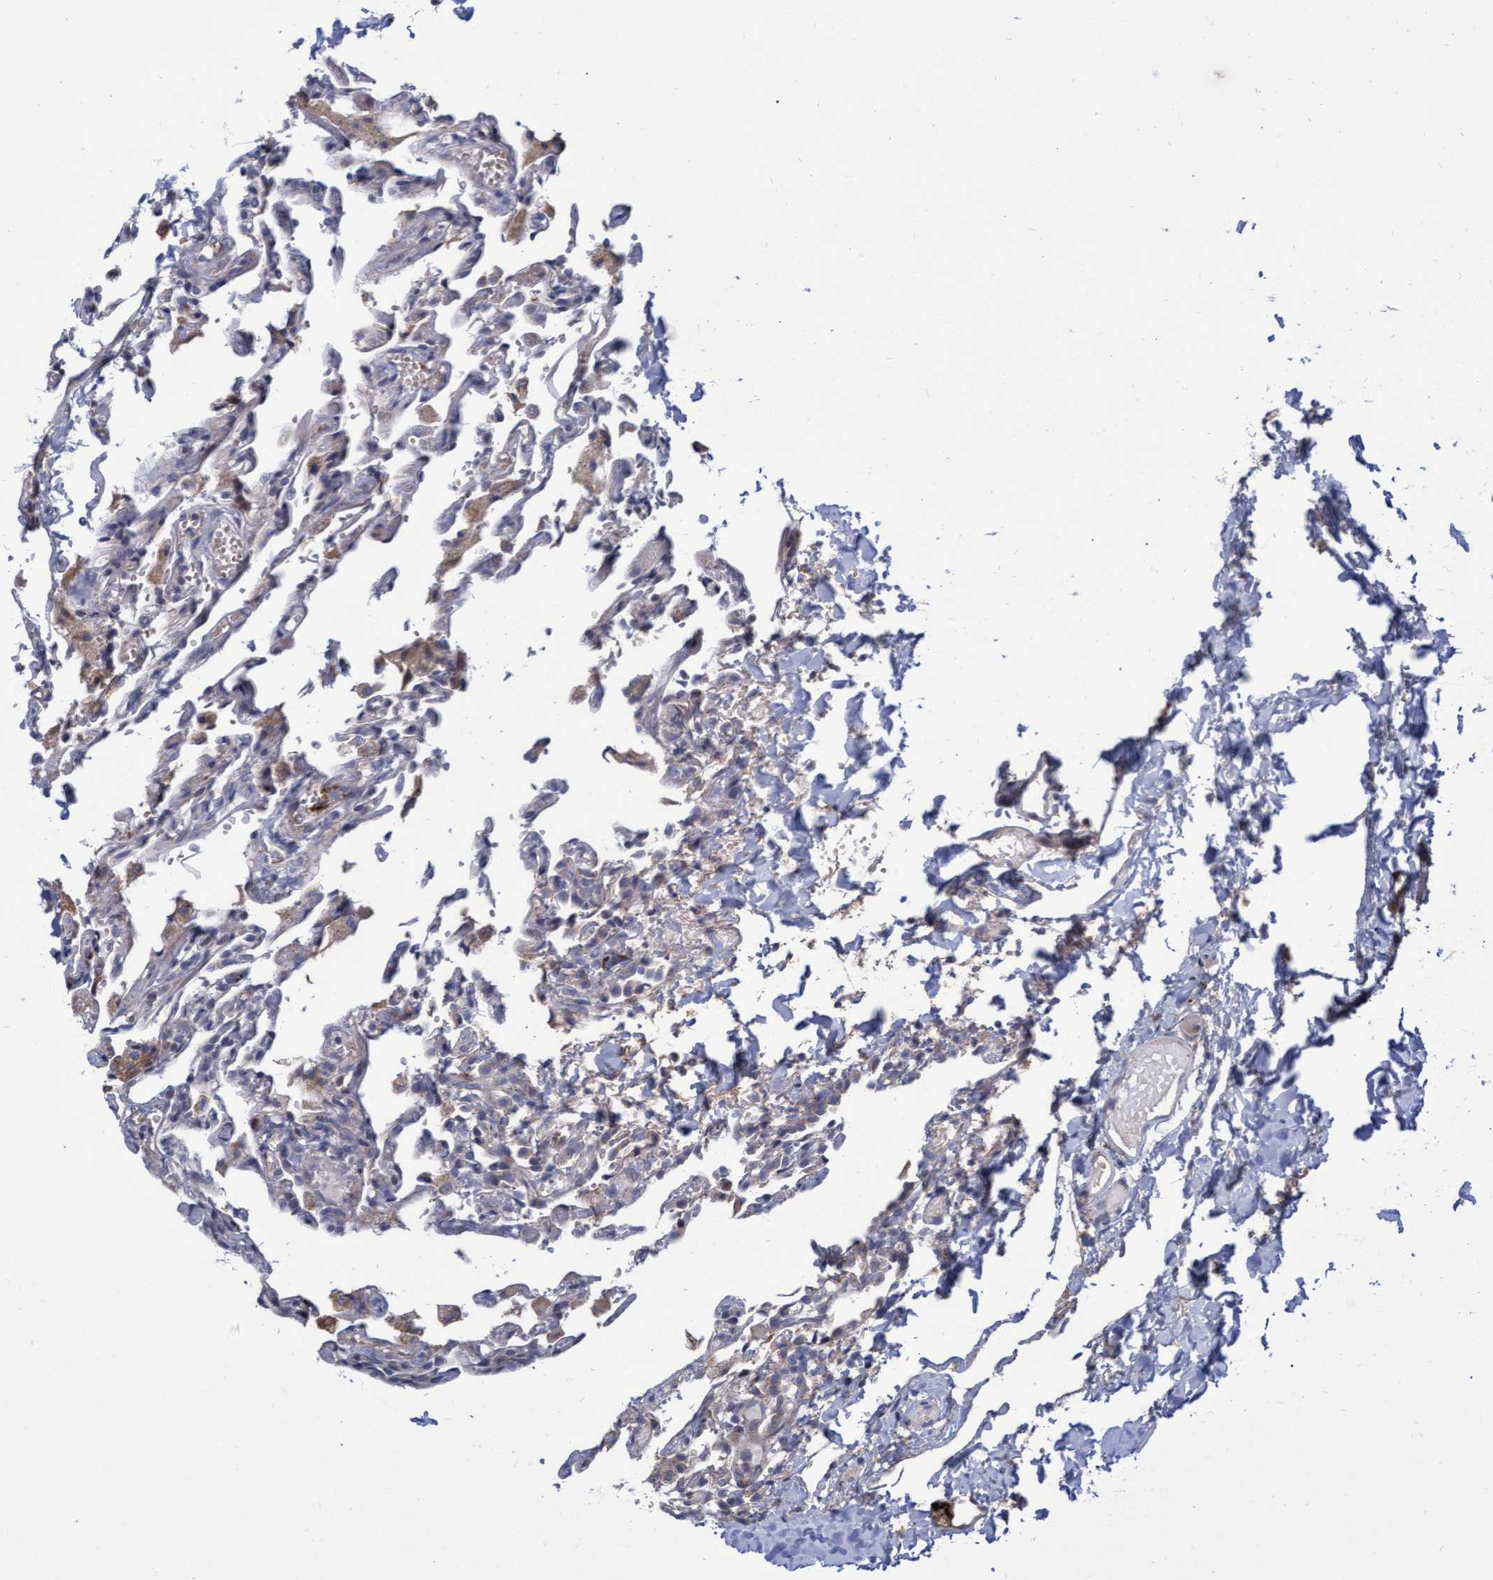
{"staining": {"intensity": "negative", "quantity": "none", "location": "none"}, "tissue": "lung", "cell_type": "Alveolar cells", "image_type": "normal", "snomed": [{"axis": "morphology", "description": "Normal tissue, NOS"}, {"axis": "topography", "description": "Lung"}], "caption": "DAB immunohistochemical staining of unremarkable human lung displays no significant staining in alveolar cells. (DAB (3,3'-diaminobenzidine) immunohistochemistry with hematoxylin counter stain).", "gene": "ABCF2", "patient": {"sex": "male", "age": 21}}